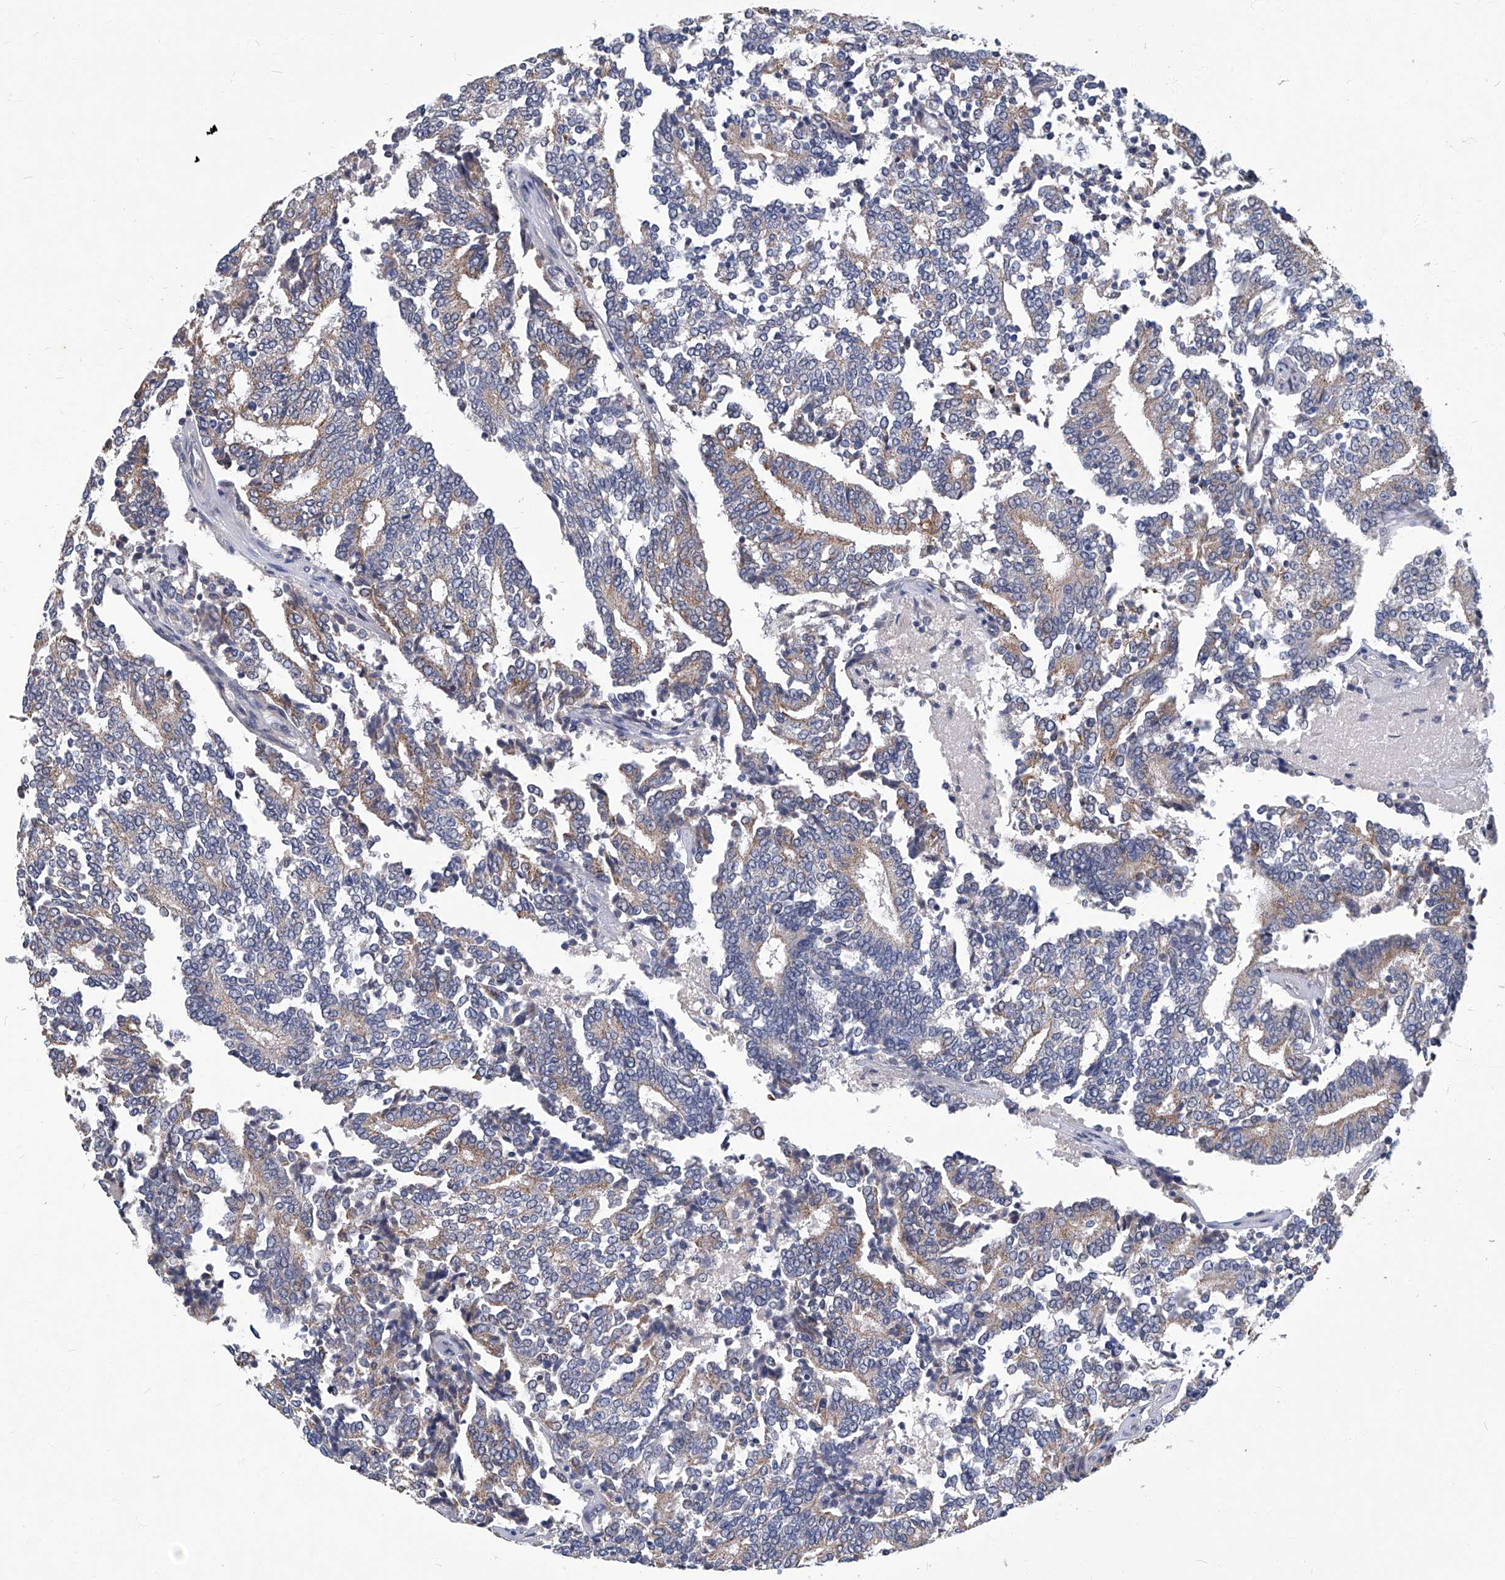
{"staining": {"intensity": "weak", "quantity": "25%-75%", "location": "cytoplasmic/membranous"}, "tissue": "prostate cancer", "cell_type": "Tumor cells", "image_type": "cancer", "snomed": [{"axis": "morphology", "description": "Normal tissue, NOS"}, {"axis": "morphology", "description": "Adenocarcinoma, High grade"}, {"axis": "topography", "description": "Prostate"}, {"axis": "topography", "description": "Seminal veicle"}], "caption": "Prostate cancer (adenocarcinoma (high-grade)) stained with a protein marker shows weak staining in tumor cells.", "gene": "TGFBR1", "patient": {"sex": "male", "age": 55}}